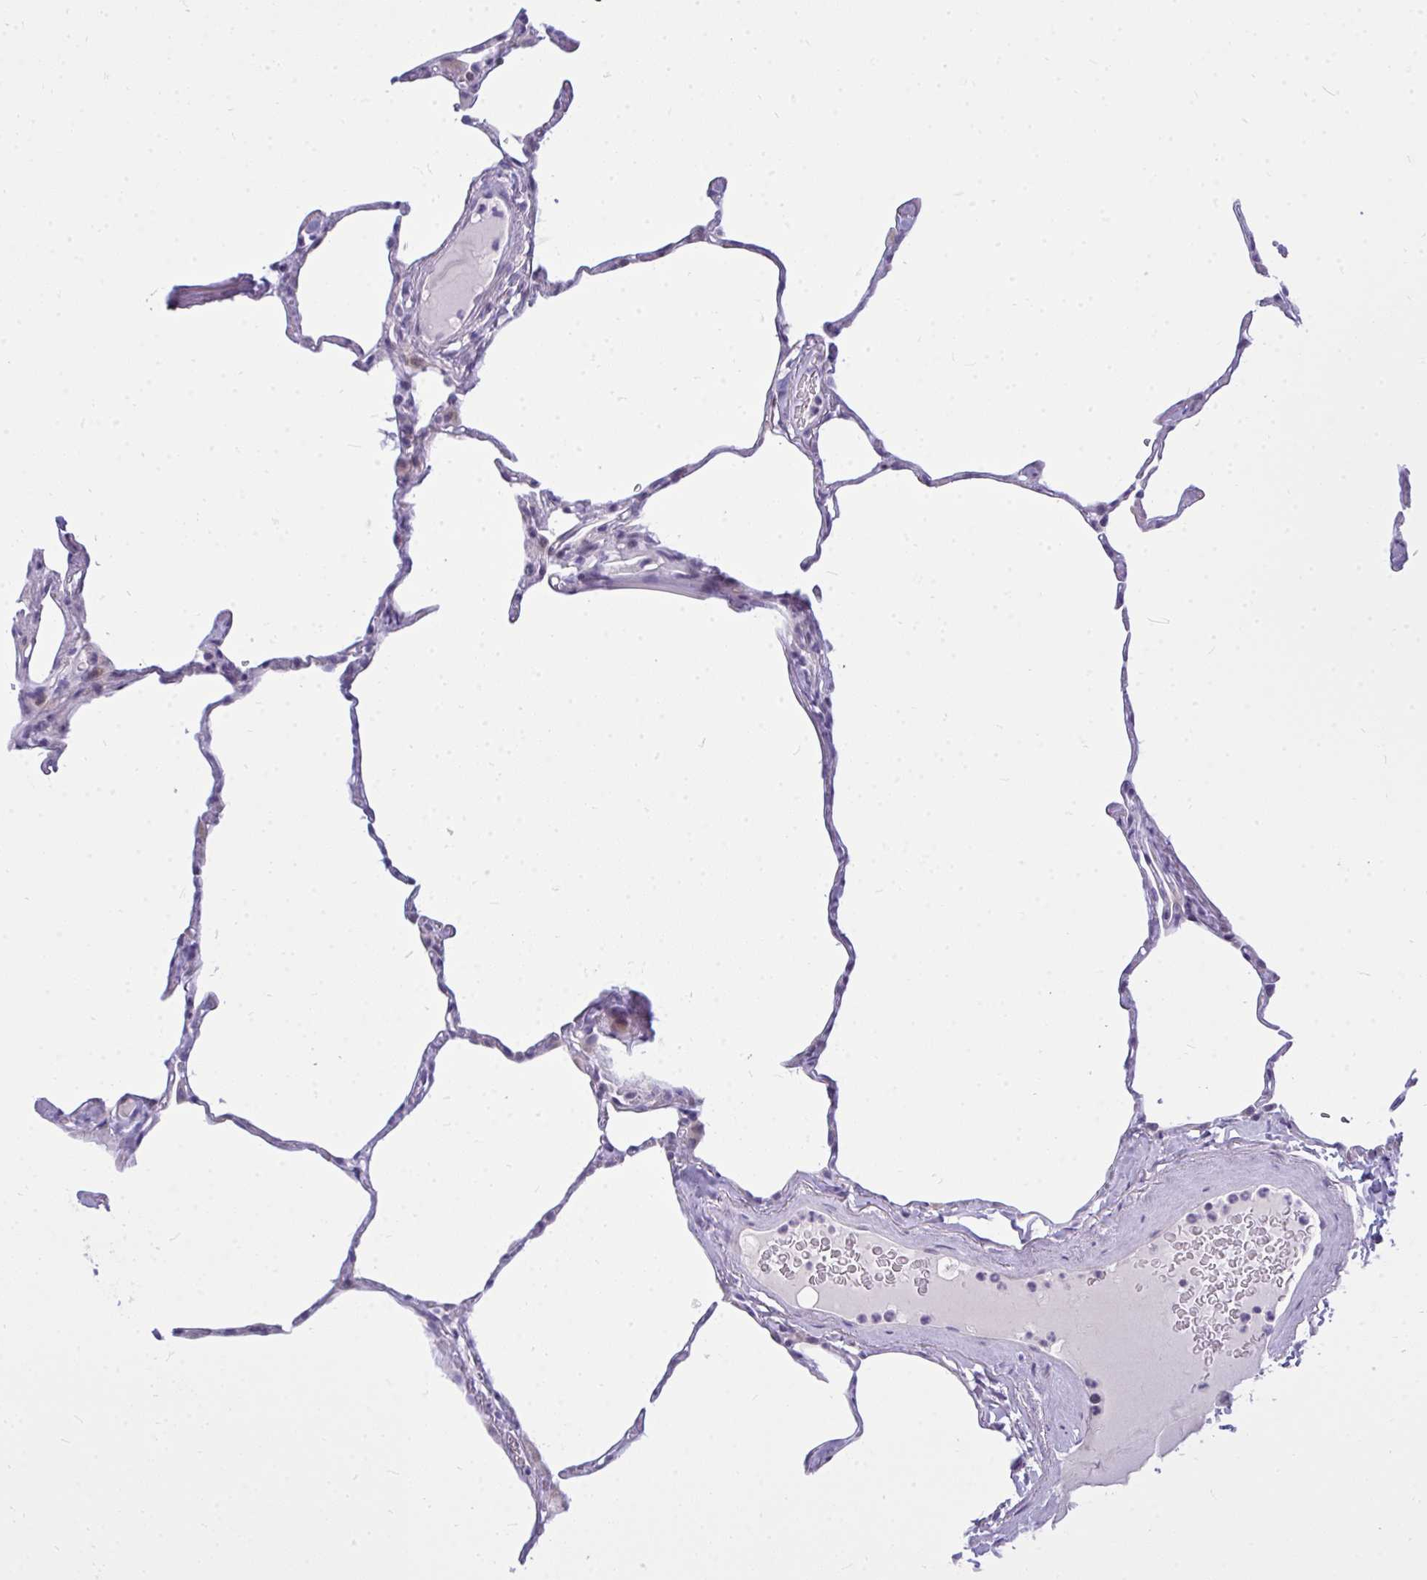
{"staining": {"intensity": "negative", "quantity": "none", "location": "none"}, "tissue": "lung", "cell_type": "Alveolar cells", "image_type": "normal", "snomed": [{"axis": "morphology", "description": "Normal tissue, NOS"}, {"axis": "topography", "description": "Lung"}], "caption": "Immunohistochemistry micrograph of benign human lung stained for a protein (brown), which shows no staining in alveolar cells.", "gene": "ZSCAN25", "patient": {"sex": "male", "age": 65}}